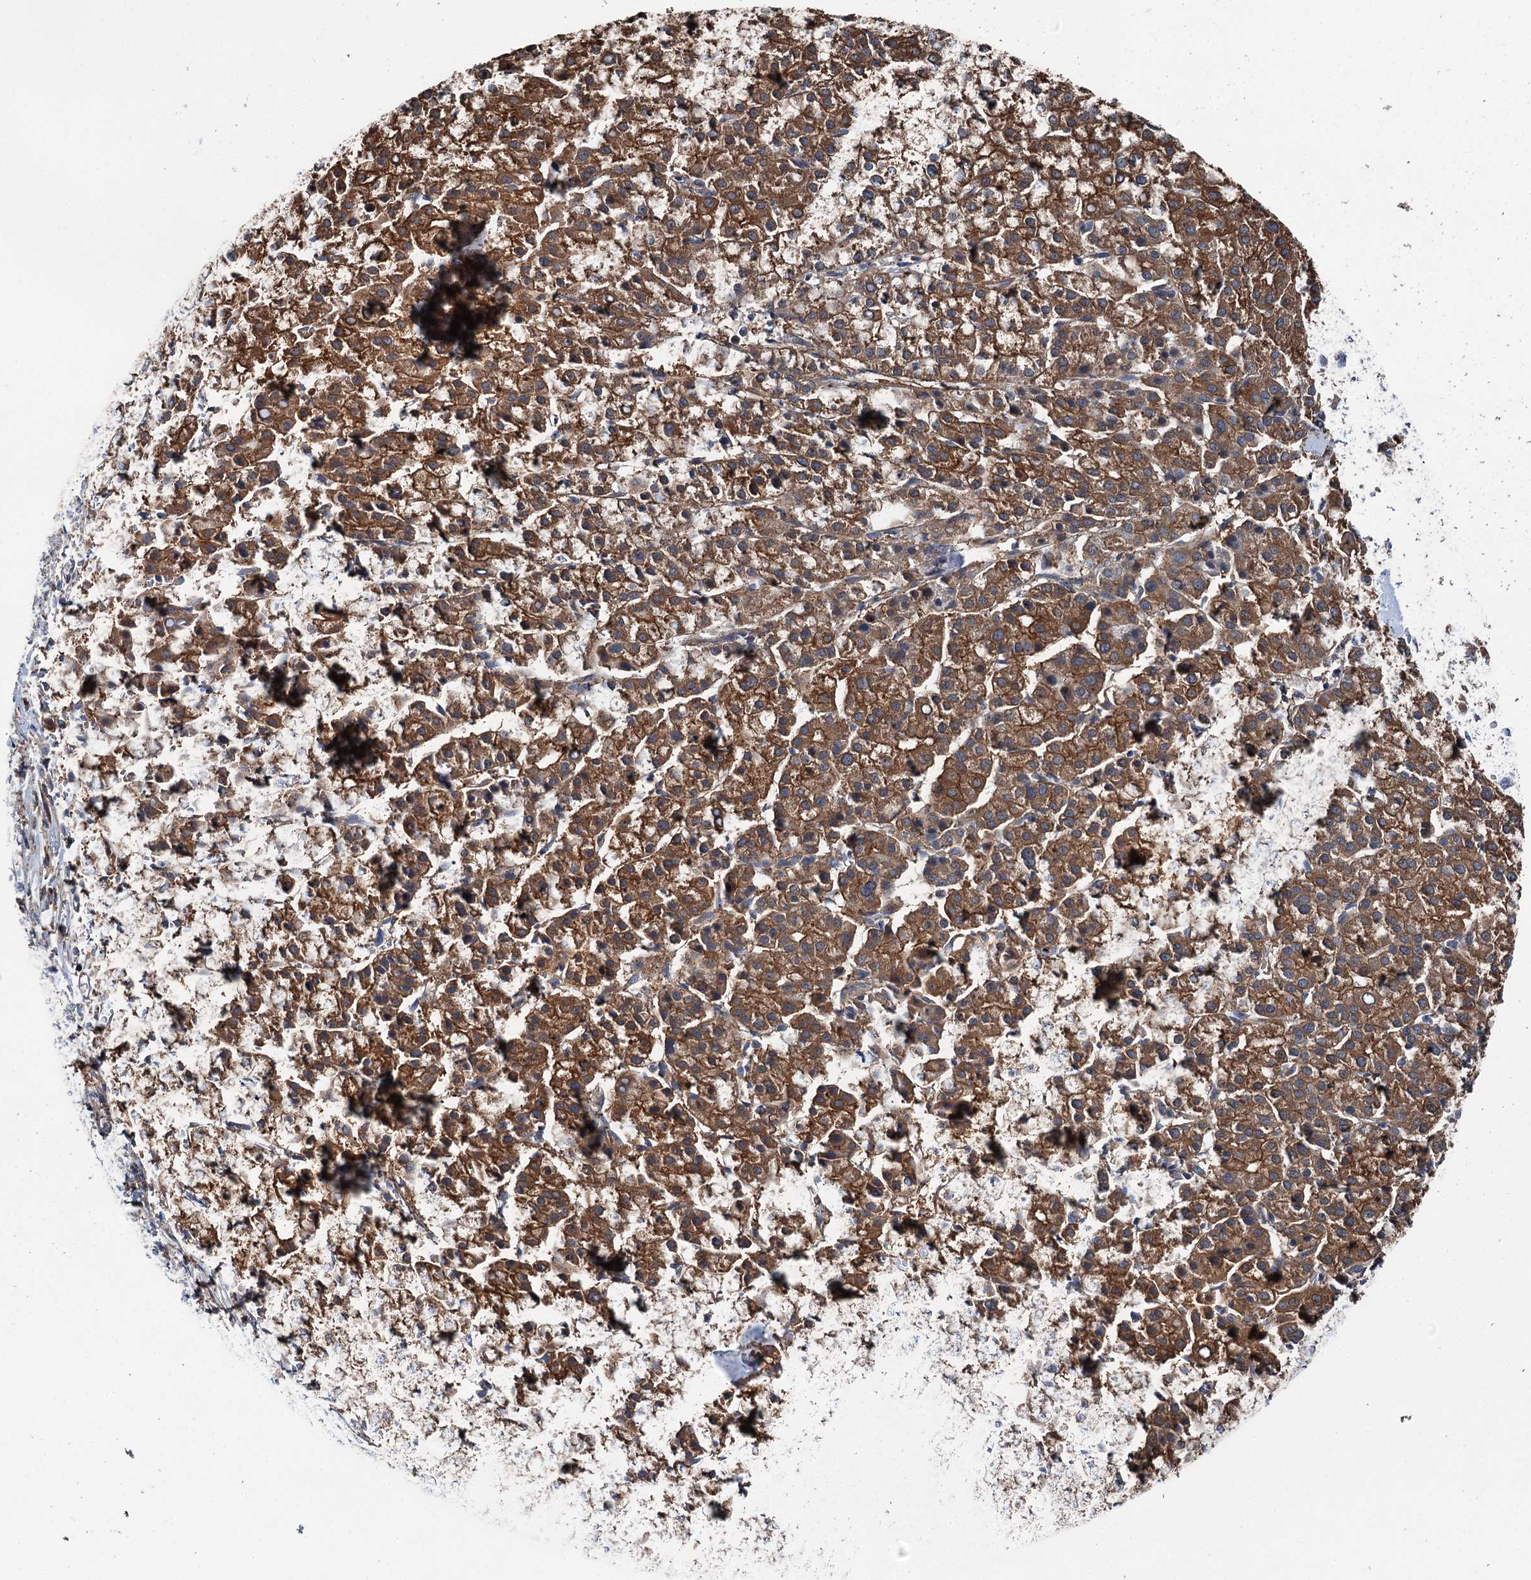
{"staining": {"intensity": "moderate", "quantity": ">75%", "location": "cytoplasmic/membranous"}, "tissue": "liver cancer", "cell_type": "Tumor cells", "image_type": "cancer", "snomed": [{"axis": "morphology", "description": "Carcinoma, Hepatocellular, NOS"}, {"axis": "topography", "description": "Liver"}], "caption": "This photomicrograph demonstrates liver cancer (hepatocellular carcinoma) stained with IHC to label a protein in brown. The cytoplasmic/membranous of tumor cells show moderate positivity for the protein. Nuclei are counter-stained blue.", "gene": "POLR1D", "patient": {"sex": "female", "age": 58}}